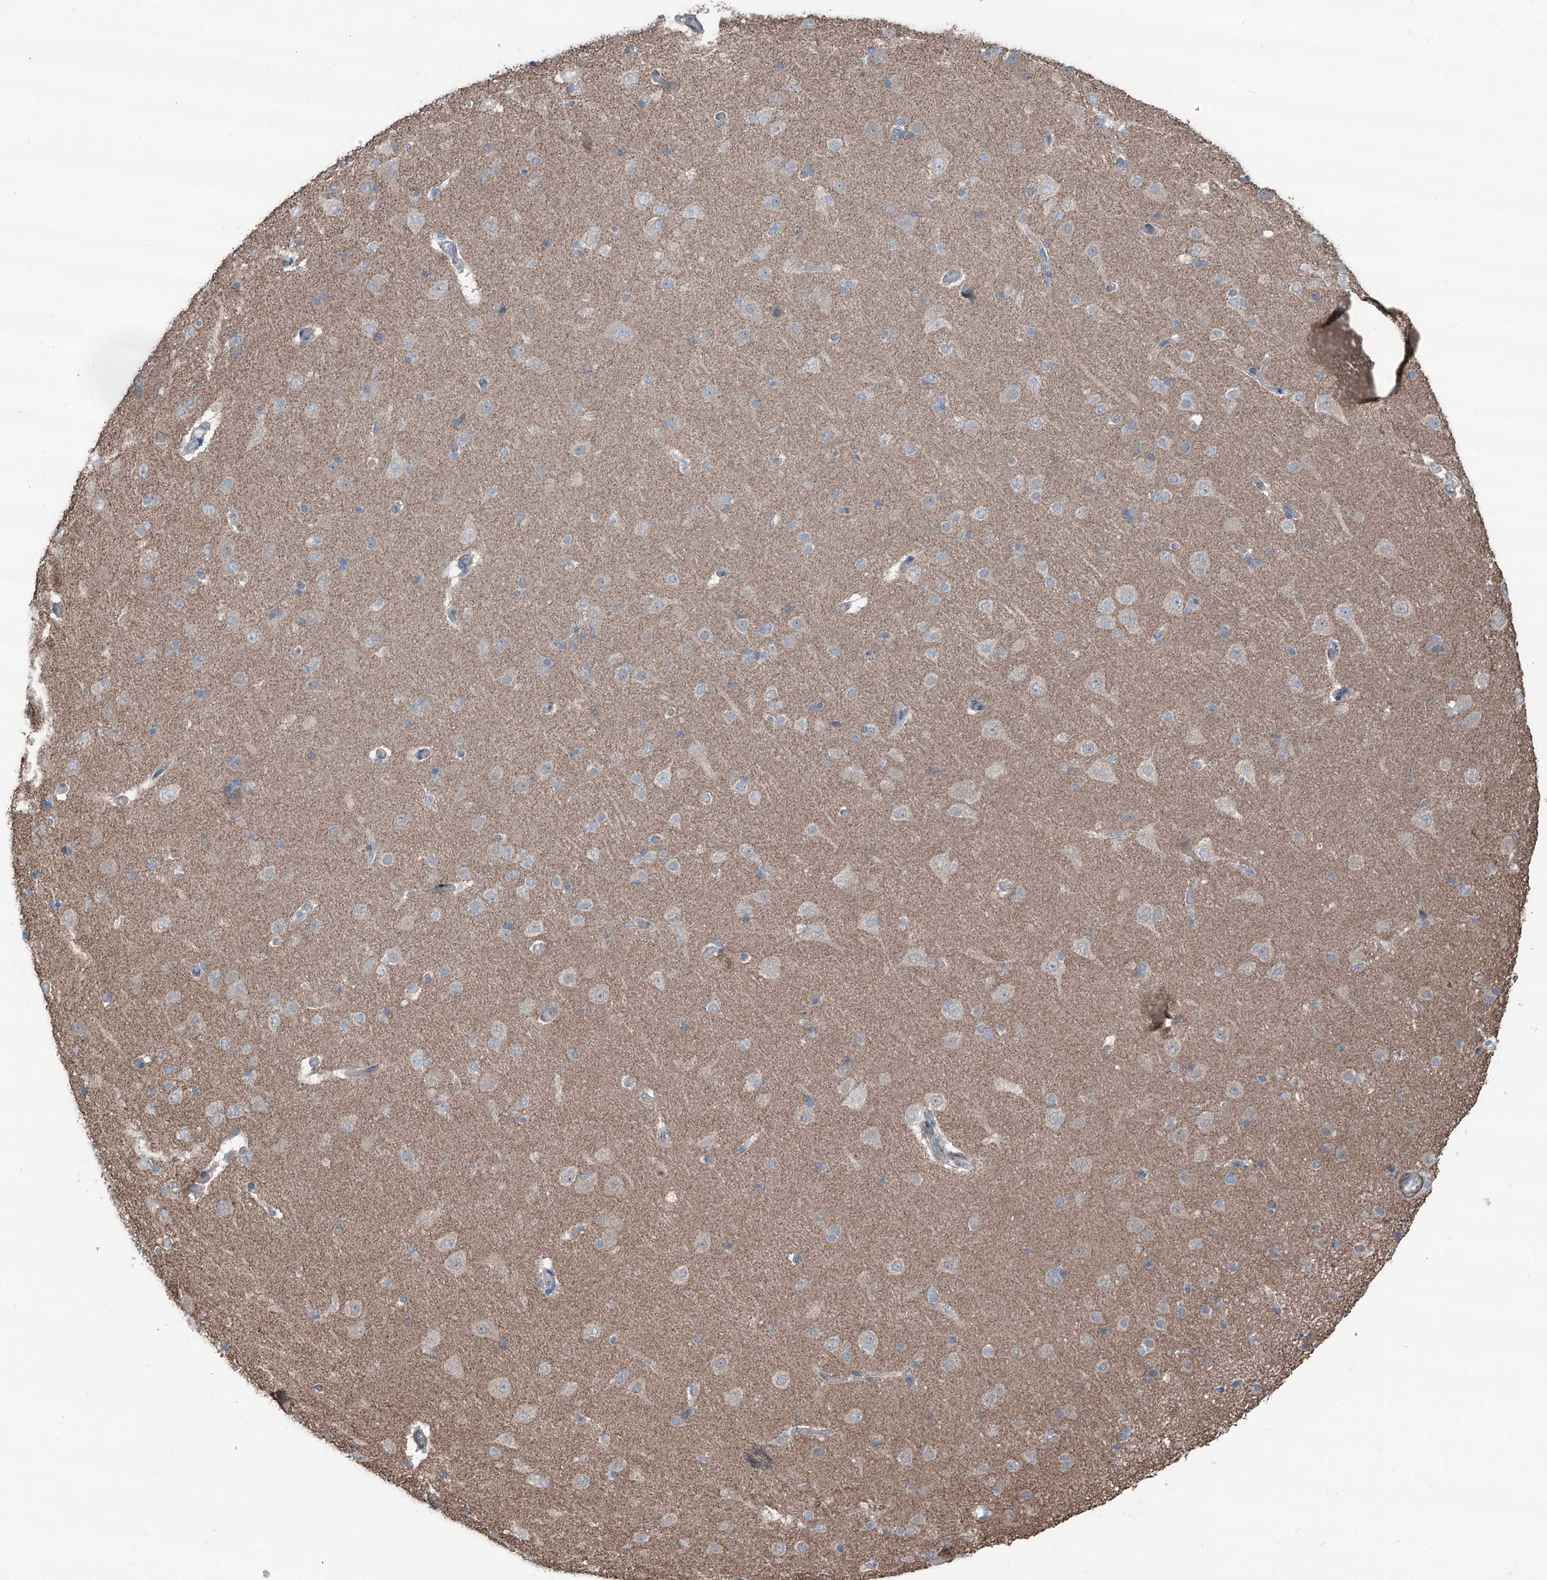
{"staining": {"intensity": "moderate", "quantity": "<25%", "location": "cytoplasmic/membranous"}, "tissue": "cerebral cortex", "cell_type": "Endothelial cells", "image_type": "normal", "snomed": [{"axis": "morphology", "description": "Normal tissue, NOS"}, {"axis": "topography", "description": "Cerebral cortex"}], "caption": "DAB (3,3'-diaminobenzidine) immunohistochemical staining of unremarkable human cerebral cortex exhibits moderate cytoplasmic/membranous protein staining in about <25% of endothelial cells. (DAB (3,3'-diaminobenzidine) = brown stain, brightfield microscopy at high magnification).", "gene": "HSPB11", "patient": {"sex": "male", "age": 34}}